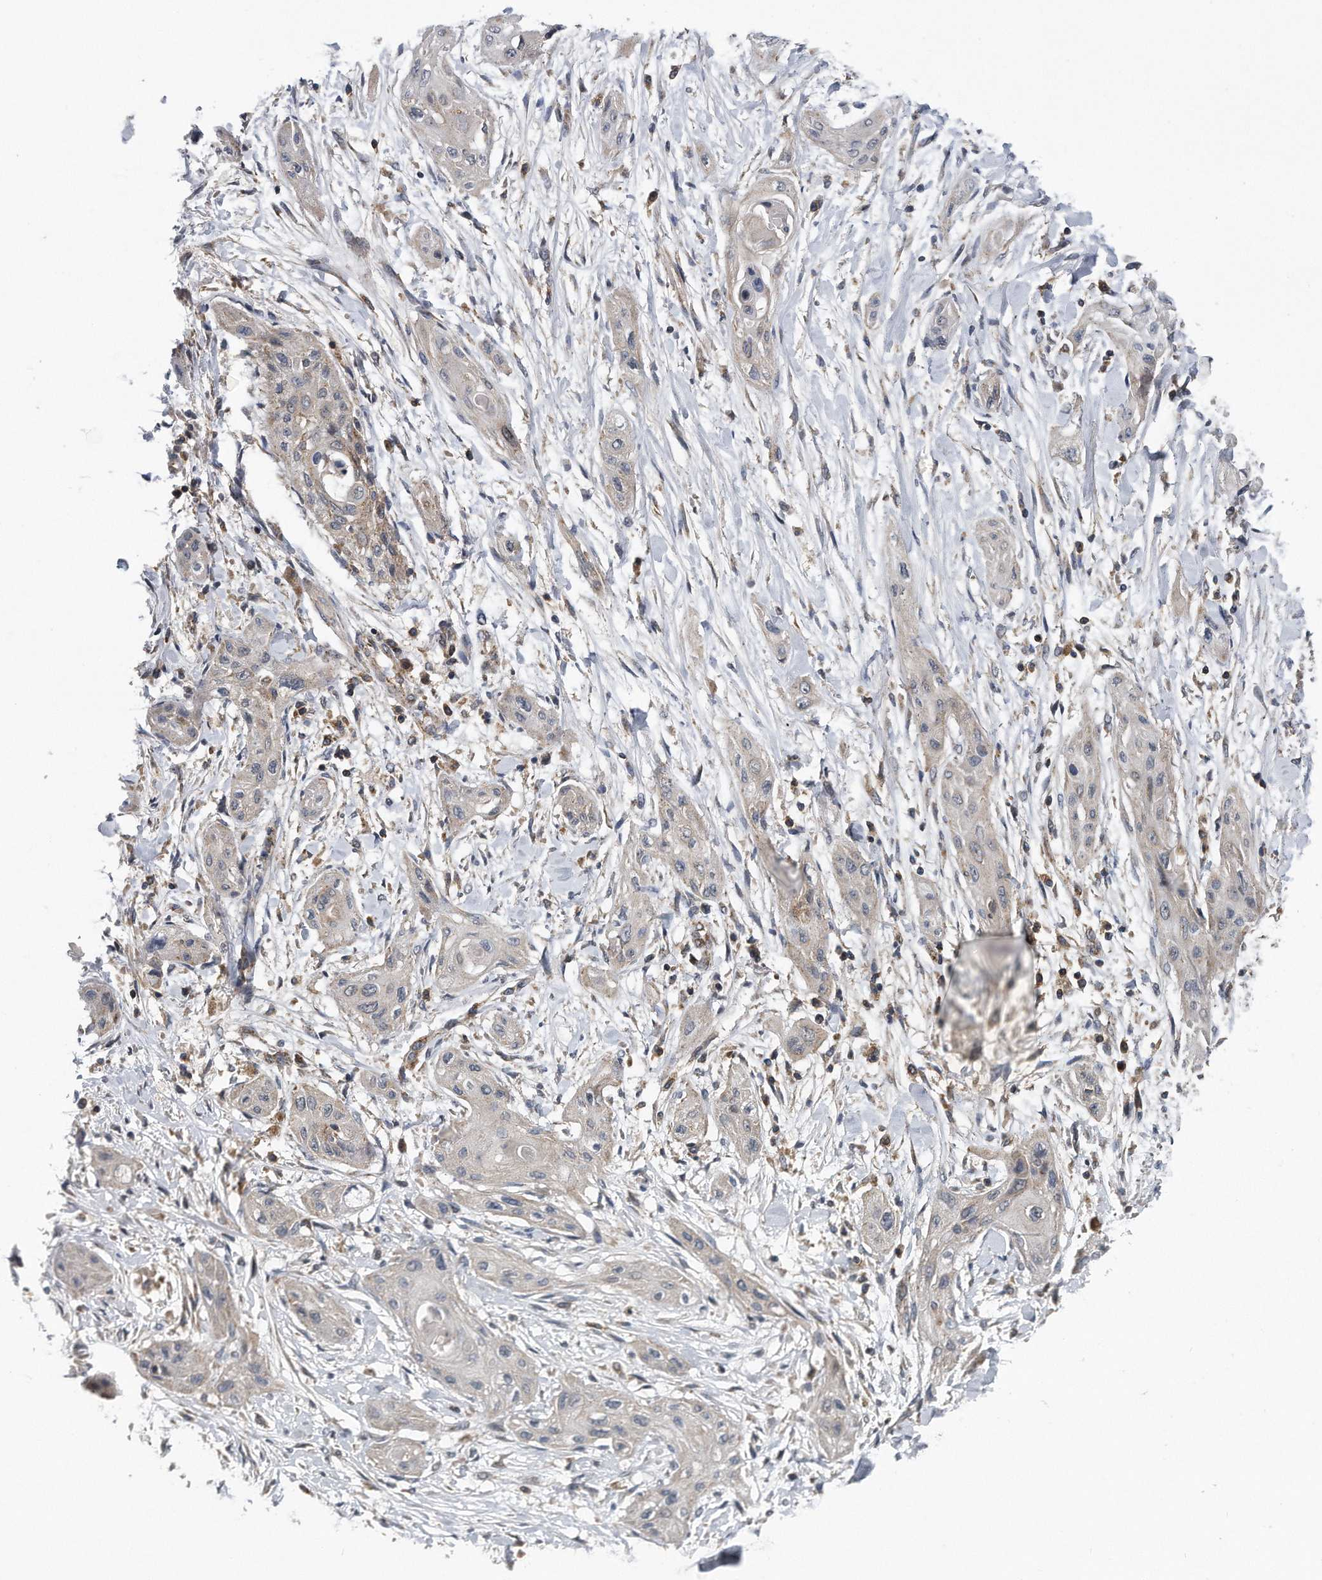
{"staining": {"intensity": "negative", "quantity": "none", "location": "none"}, "tissue": "lung cancer", "cell_type": "Tumor cells", "image_type": "cancer", "snomed": [{"axis": "morphology", "description": "Squamous cell carcinoma, NOS"}, {"axis": "topography", "description": "Lung"}], "caption": "Immunohistochemistry (IHC) photomicrograph of neoplastic tissue: human squamous cell carcinoma (lung) stained with DAB (3,3'-diaminobenzidine) reveals no significant protein expression in tumor cells. (Stains: DAB IHC with hematoxylin counter stain, Microscopy: brightfield microscopy at high magnification).", "gene": "ALPK2", "patient": {"sex": "female", "age": 47}}